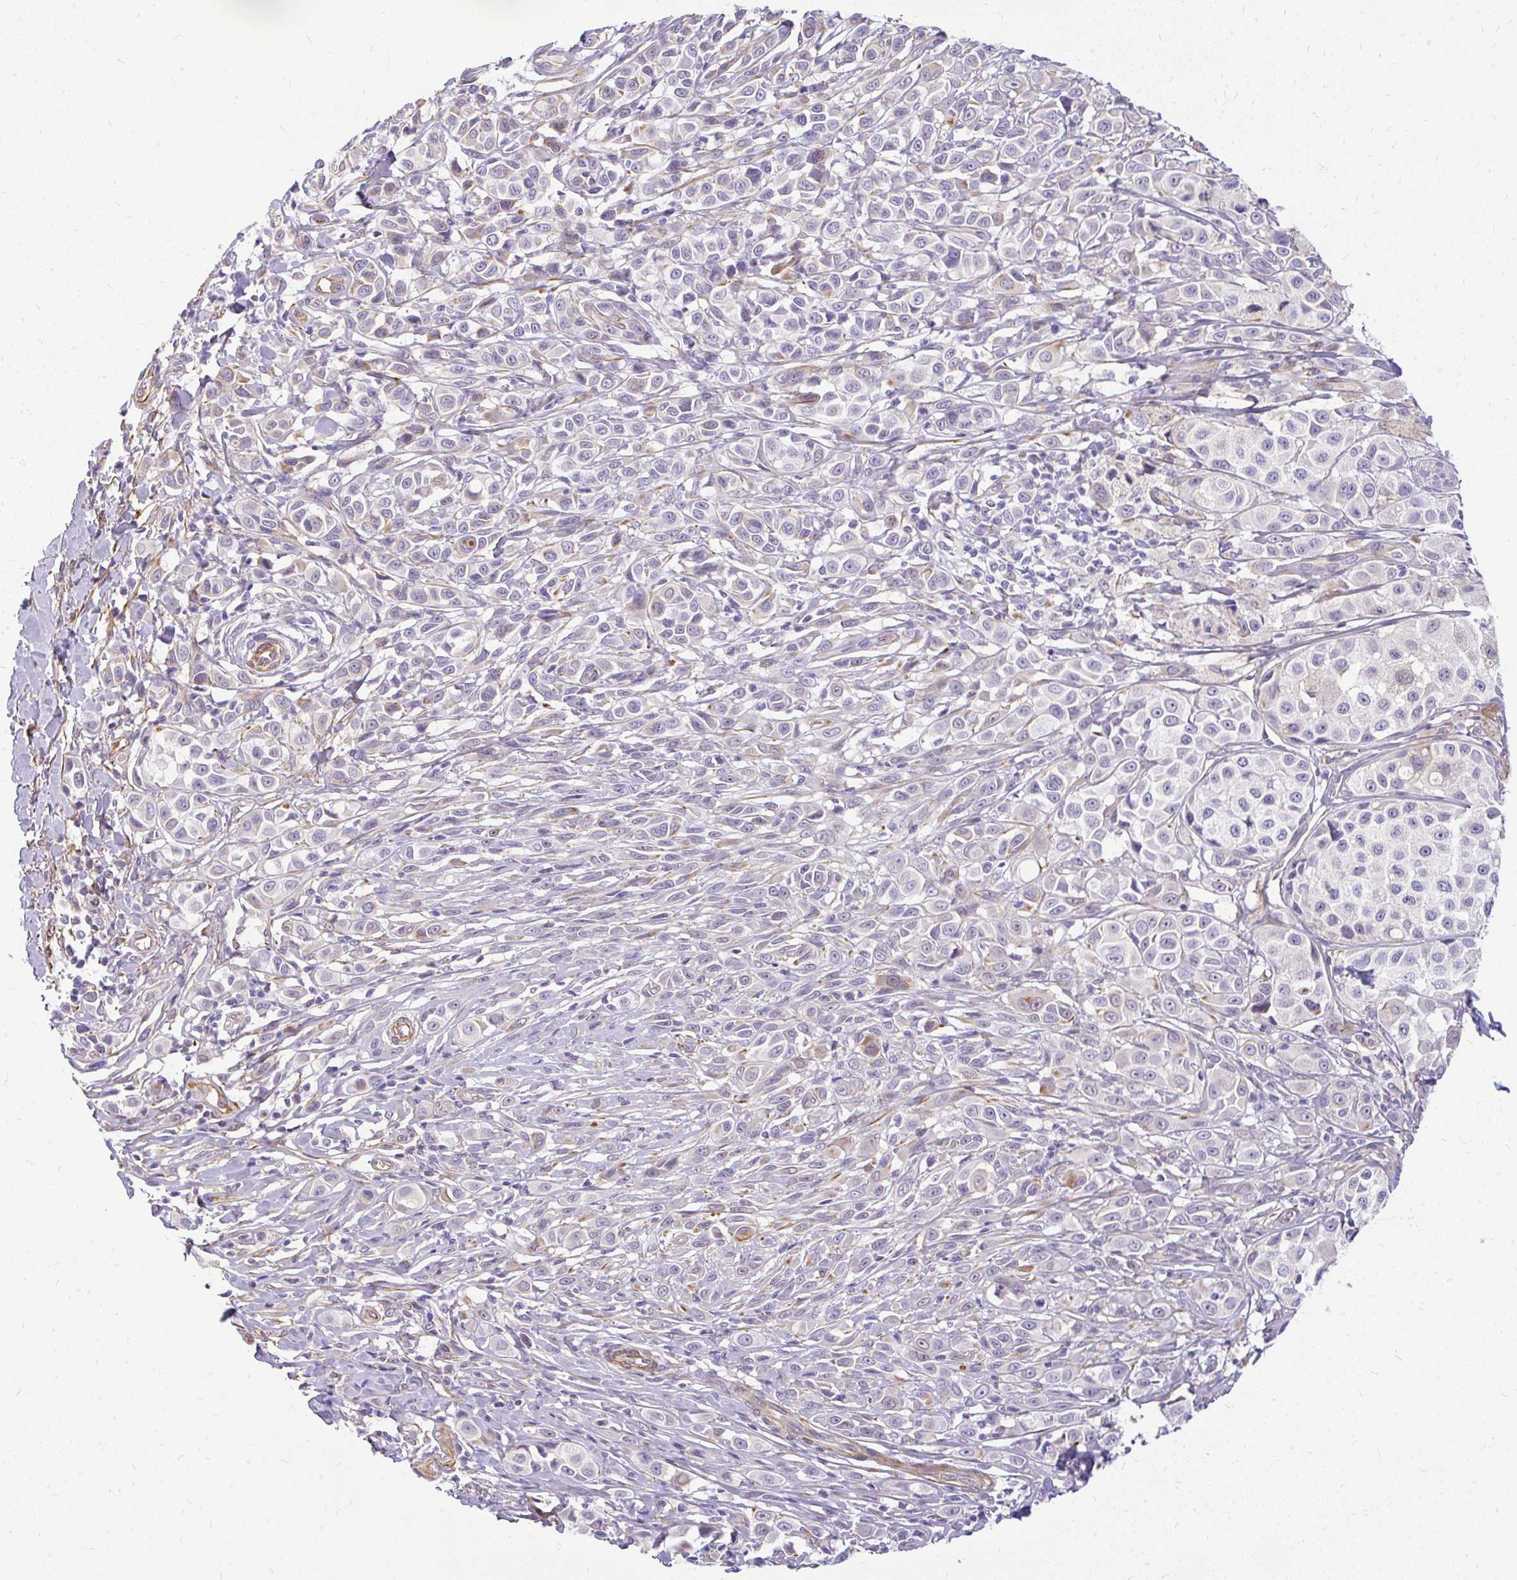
{"staining": {"intensity": "weak", "quantity": "<25%", "location": "cytoplasmic/membranous"}, "tissue": "melanoma", "cell_type": "Tumor cells", "image_type": "cancer", "snomed": [{"axis": "morphology", "description": "Malignant melanoma, NOS"}, {"axis": "topography", "description": "Skin"}], "caption": "Immunohistochemistry histopathology image of neoplastic tissue: human malignant melanoma stained with DAB shows no significant protein positivity in tumor cells.", "gene": "FAM83C", "patient": {"sex": "male", "age": 39}}